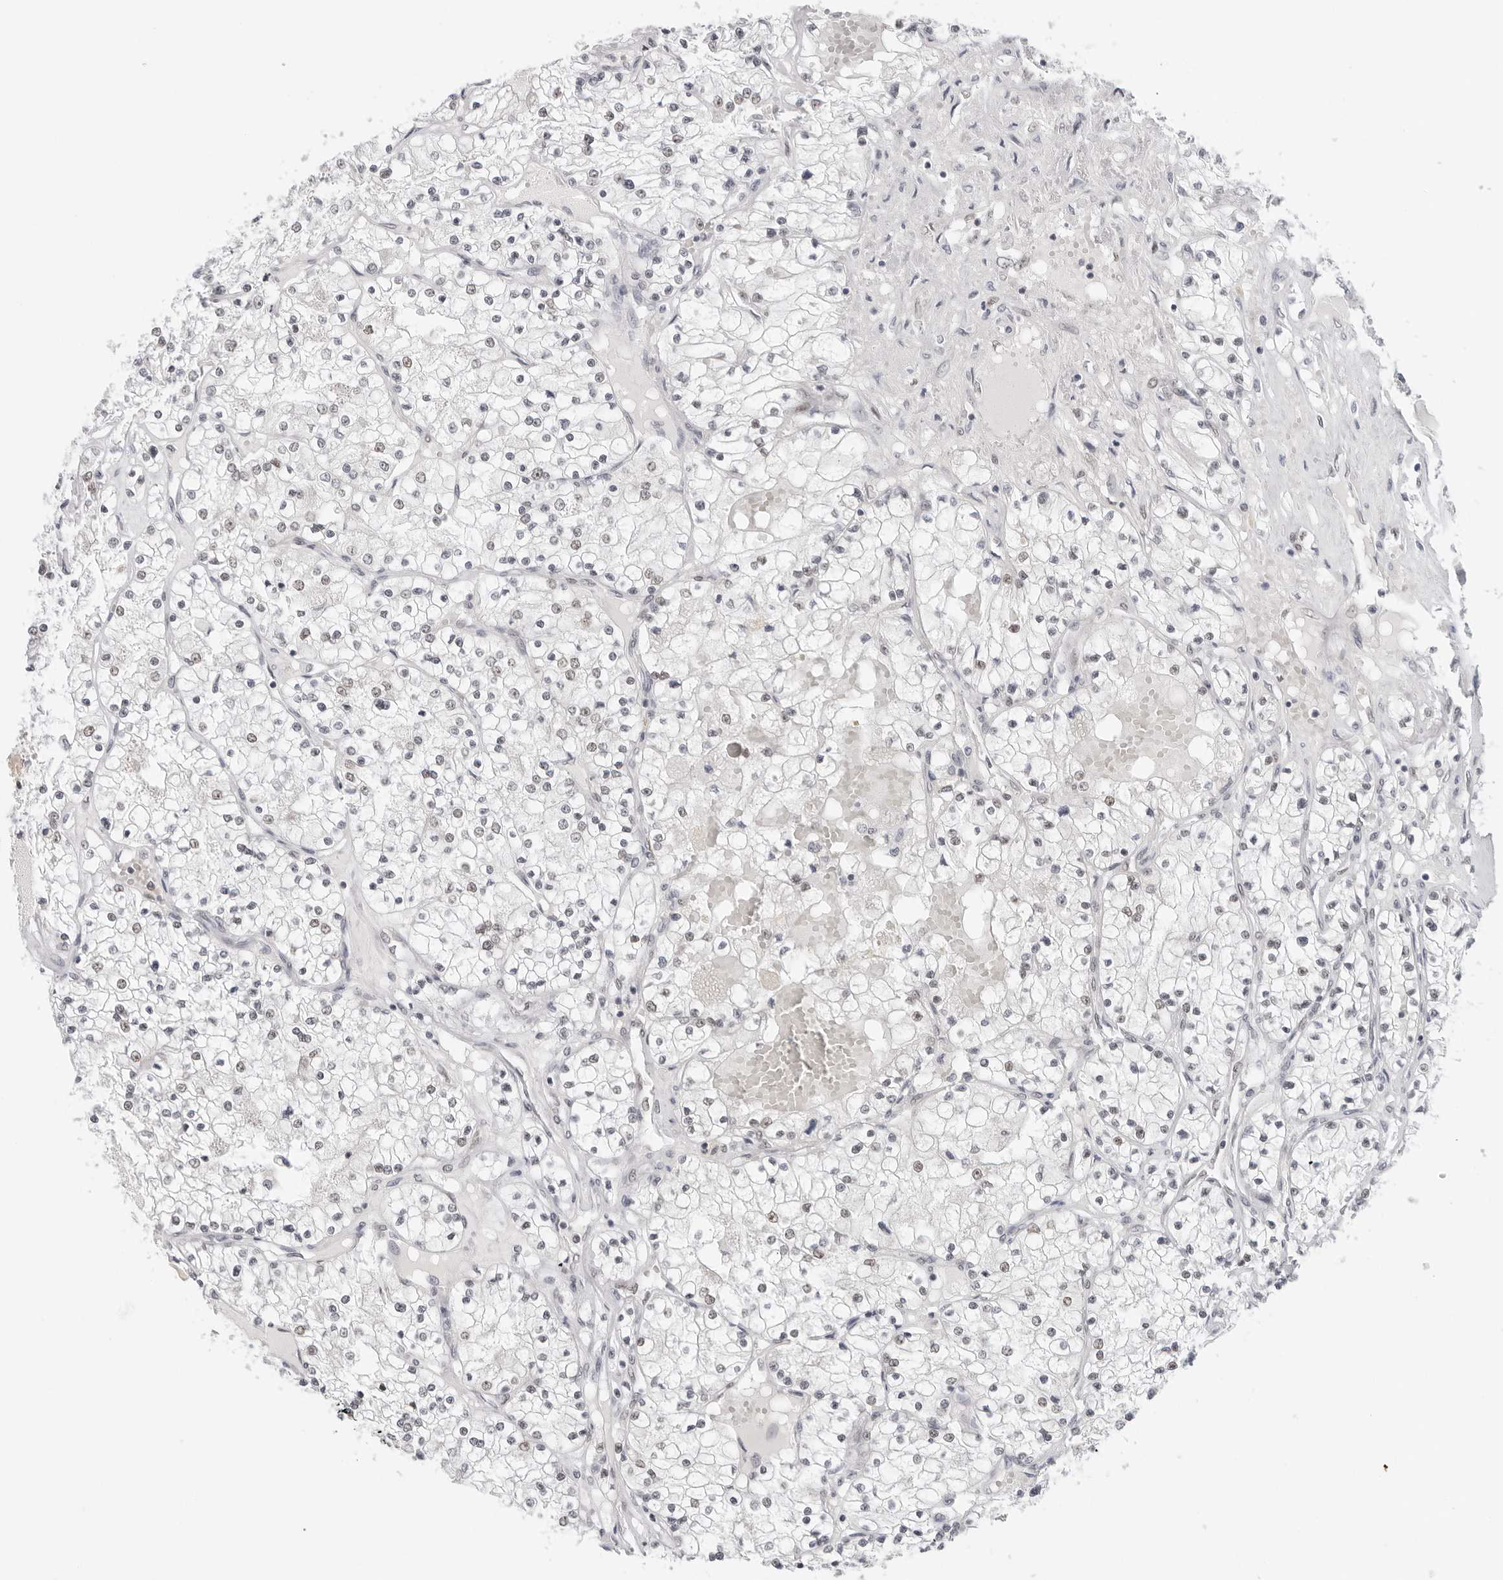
{"staining": {"intensity": "negative", "quantity": "none", "location": "none"}, "tissue": "renal cancer", "cell_type": "Tumor cells", "image_type": "cancer", "snomed": [{"axis": "morphology", "description": "Normal tissue, NOS"}, {"axis": "morphology", "description": "Adenocarcinoma, NOS"}, {"axis": "topography", "description": "Kidney"}], "caption": "Renal adenocarcinoma was stained to show a protein in brown. There is no significant positivity in tumor cells.", "gene": "FOXK2", "patient": {"sex": "male", "age": 68}}